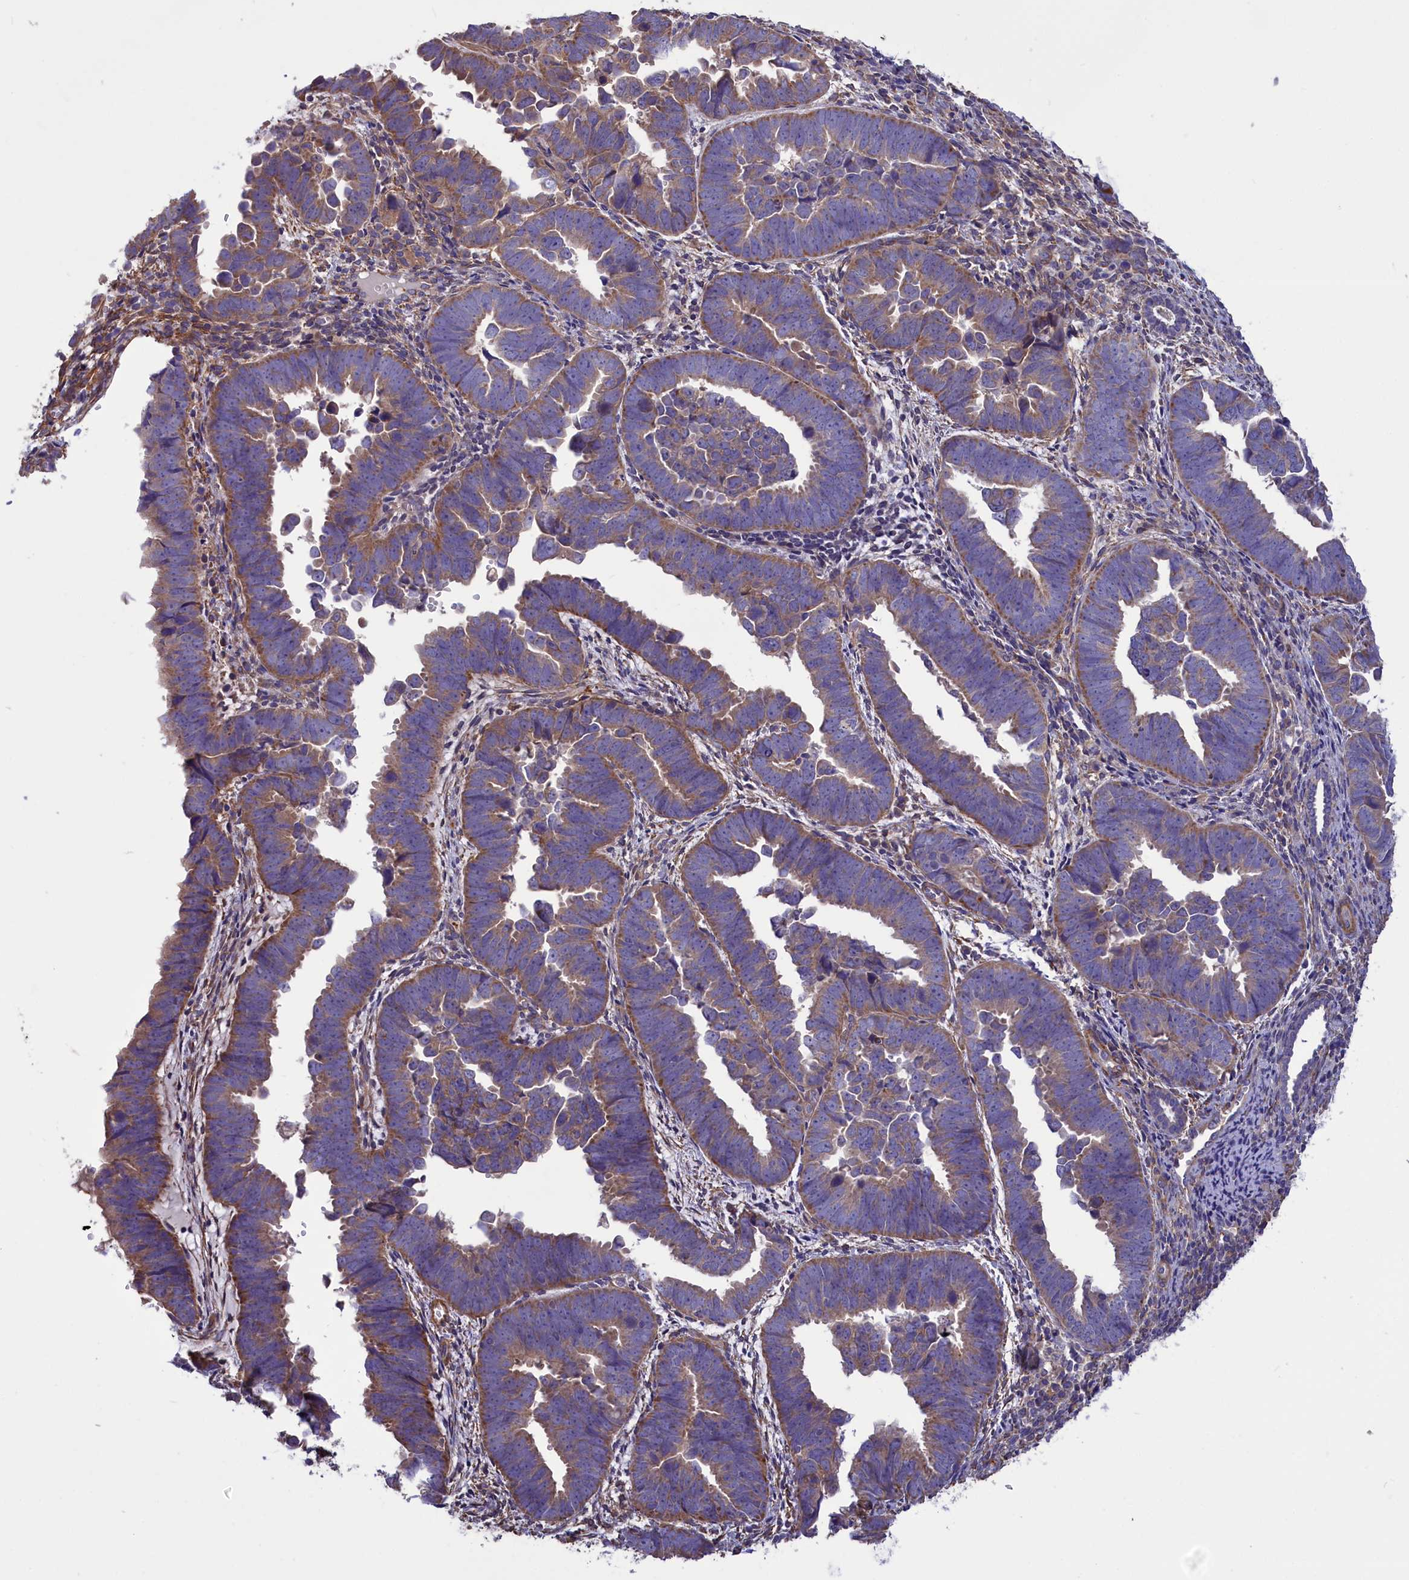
{"staining": {"intensity": "moderate", "quantity": "25%-75%", "location": "cytoplasmic/membranous"}, "tissue": "endometrial cancer", "cell_type": "Tumor cells", "image_type": "cancer", "snomed": [{"axis": "morphology", "description": "Adenocarcinoma, NOS"}, {"axis": "topography", "description": "Endometrium"}], "caption": "Brown immunohistochemical staining in endometrial cancer demonstrates moderate cytoplasmic/membranous staining in about 25%-75% of tumor cells.", "gene": "AMDHD2", "patient": {"sex": "female", "age": 75}}